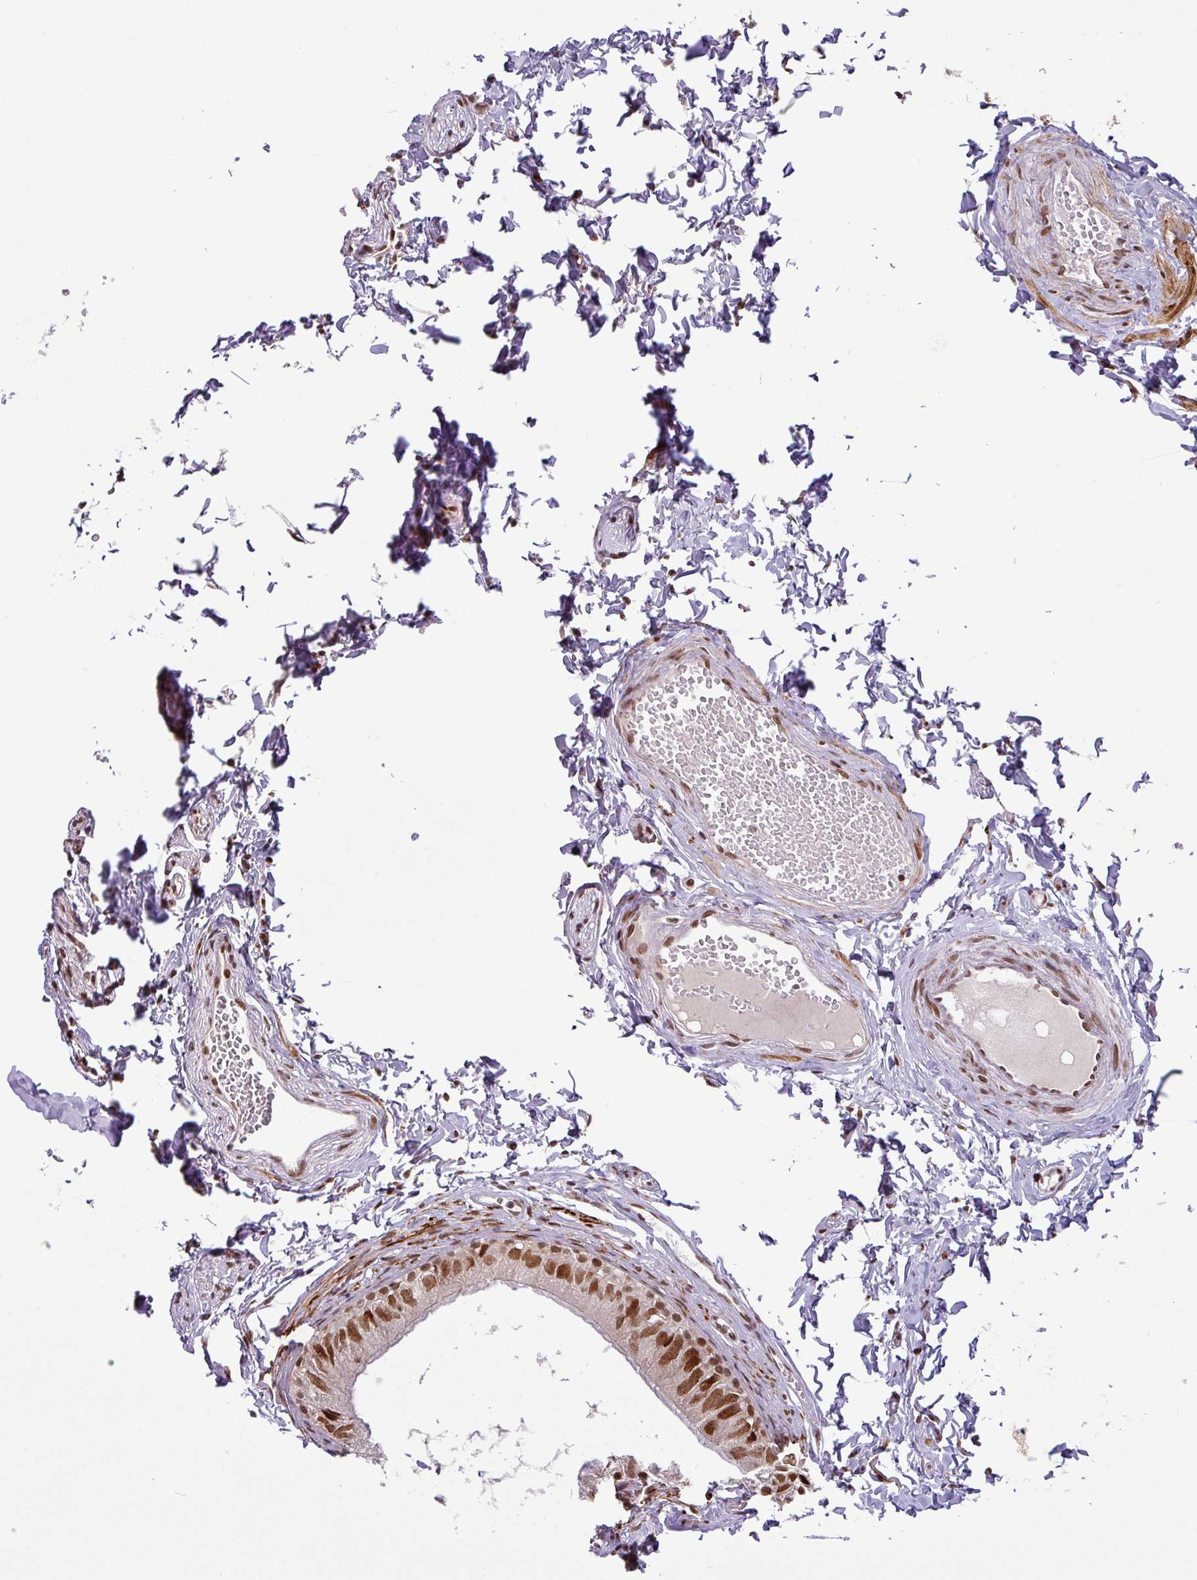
{"staining": {"intensity": "strong", "quantity": ">75%", "location": "nuclear"}, "tissue": "epididymis", "cell_type": "Glandular cells", "image_type": "normal", "snomed": [{"axis": "morphology", "description": "Normal tissue, NOS"}, {"axis": "topography", "description": "Epididymis"}], "caption": "This photomicrograph exhibits benign epididymis stained with immunohistochemistry (IHC) to label a protein in brown. The nuclear of glandular cells show strong positivity for the protein. Nuclei are counter-stained blue.", "gene": "SRSF2", "patient": {"sex": "male", "age": 37}}